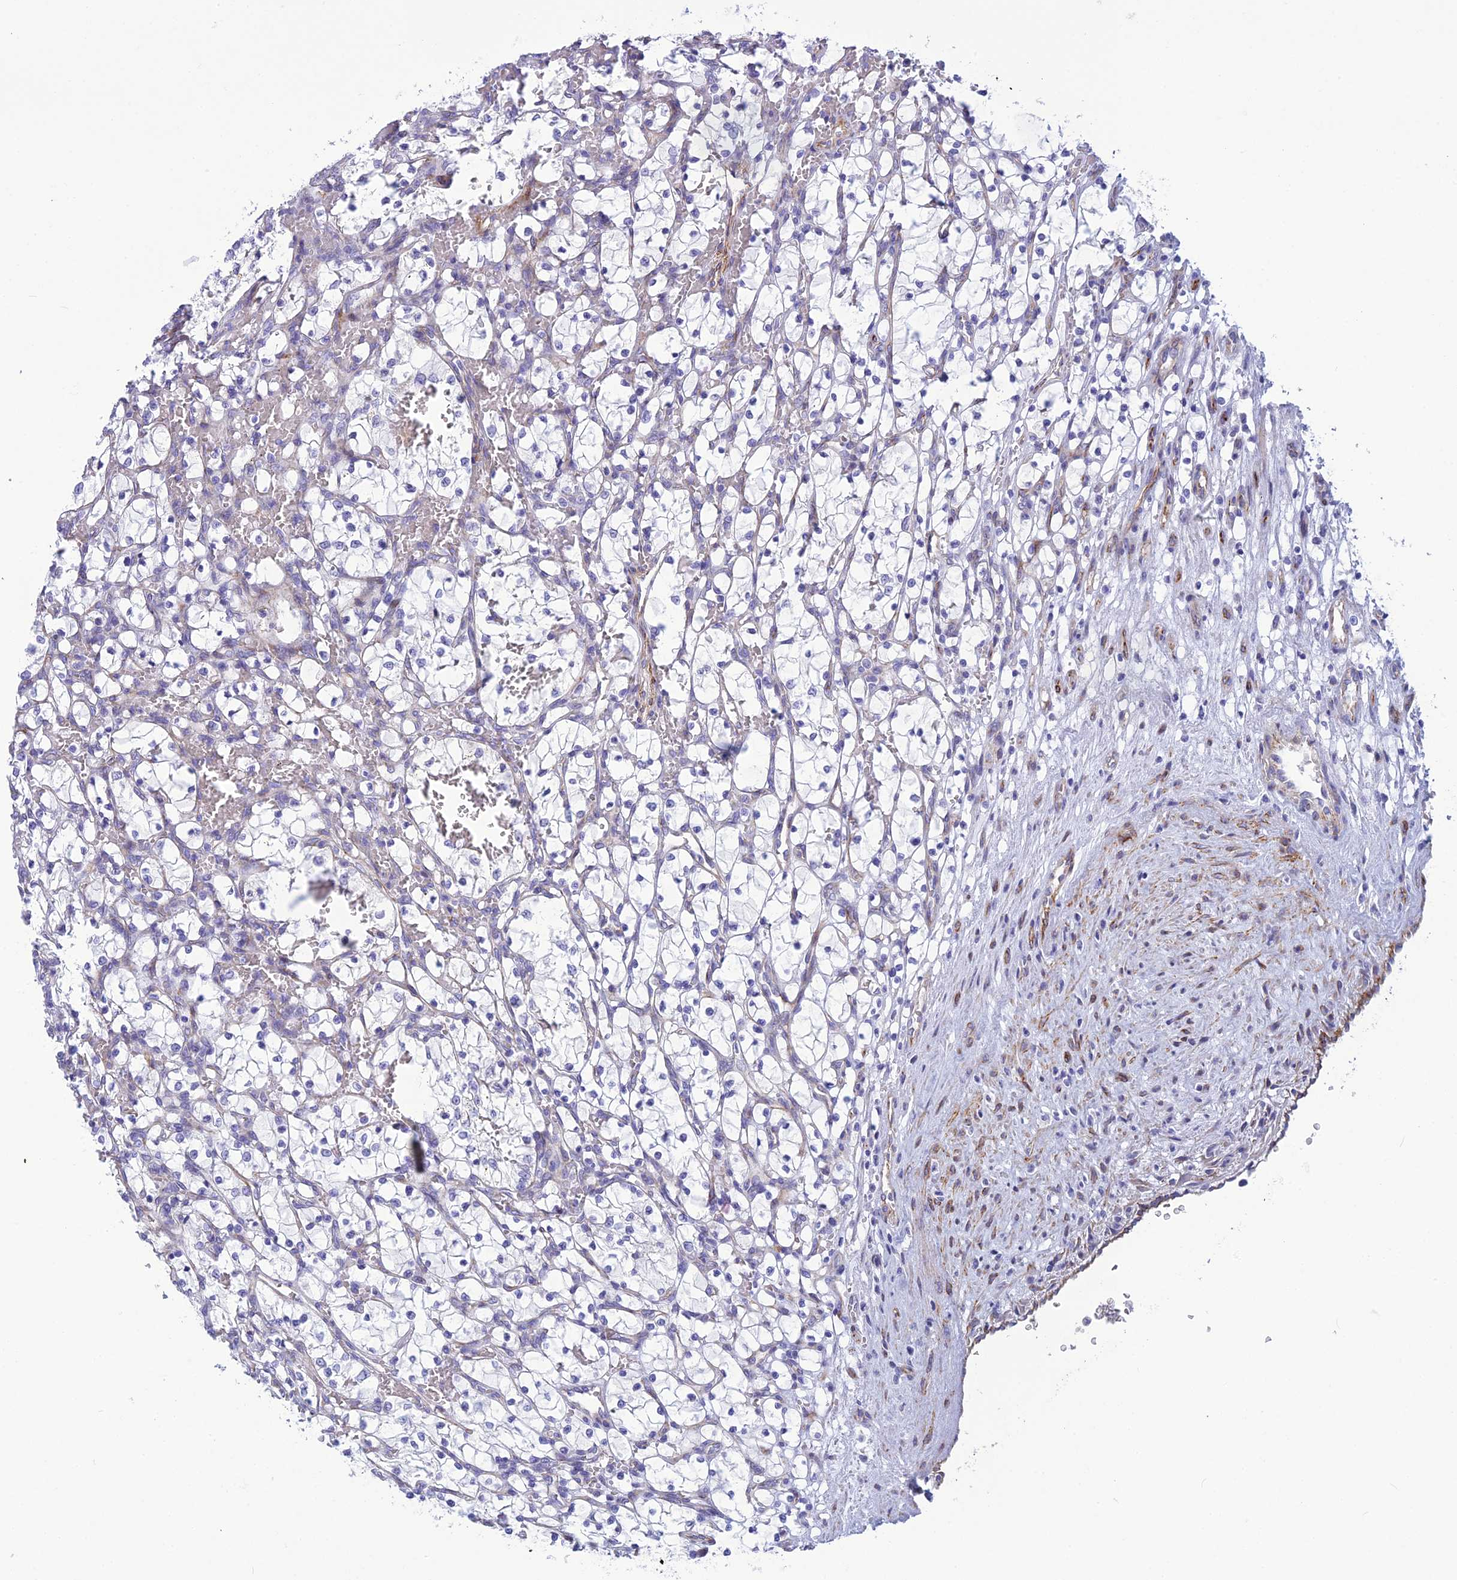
{"staining": {"intensity": "negative", "quantity": "none", "location": "none"}, "tissue": "renal cancer", "cell_type": "Tumor cells", "image_type": "cancer", "snomed": [{"axis": "morphology", "description": "Adenocarcinoma, NOS"}, {"axis": "topography", "description": "Kidney"}], "caption": "Histopathology image shows no protein positivity in tumor cells of renal adenocarcinoma tissue.", "gene": "POMGNT1", "patient": {"sex": "female", "age": 69}}